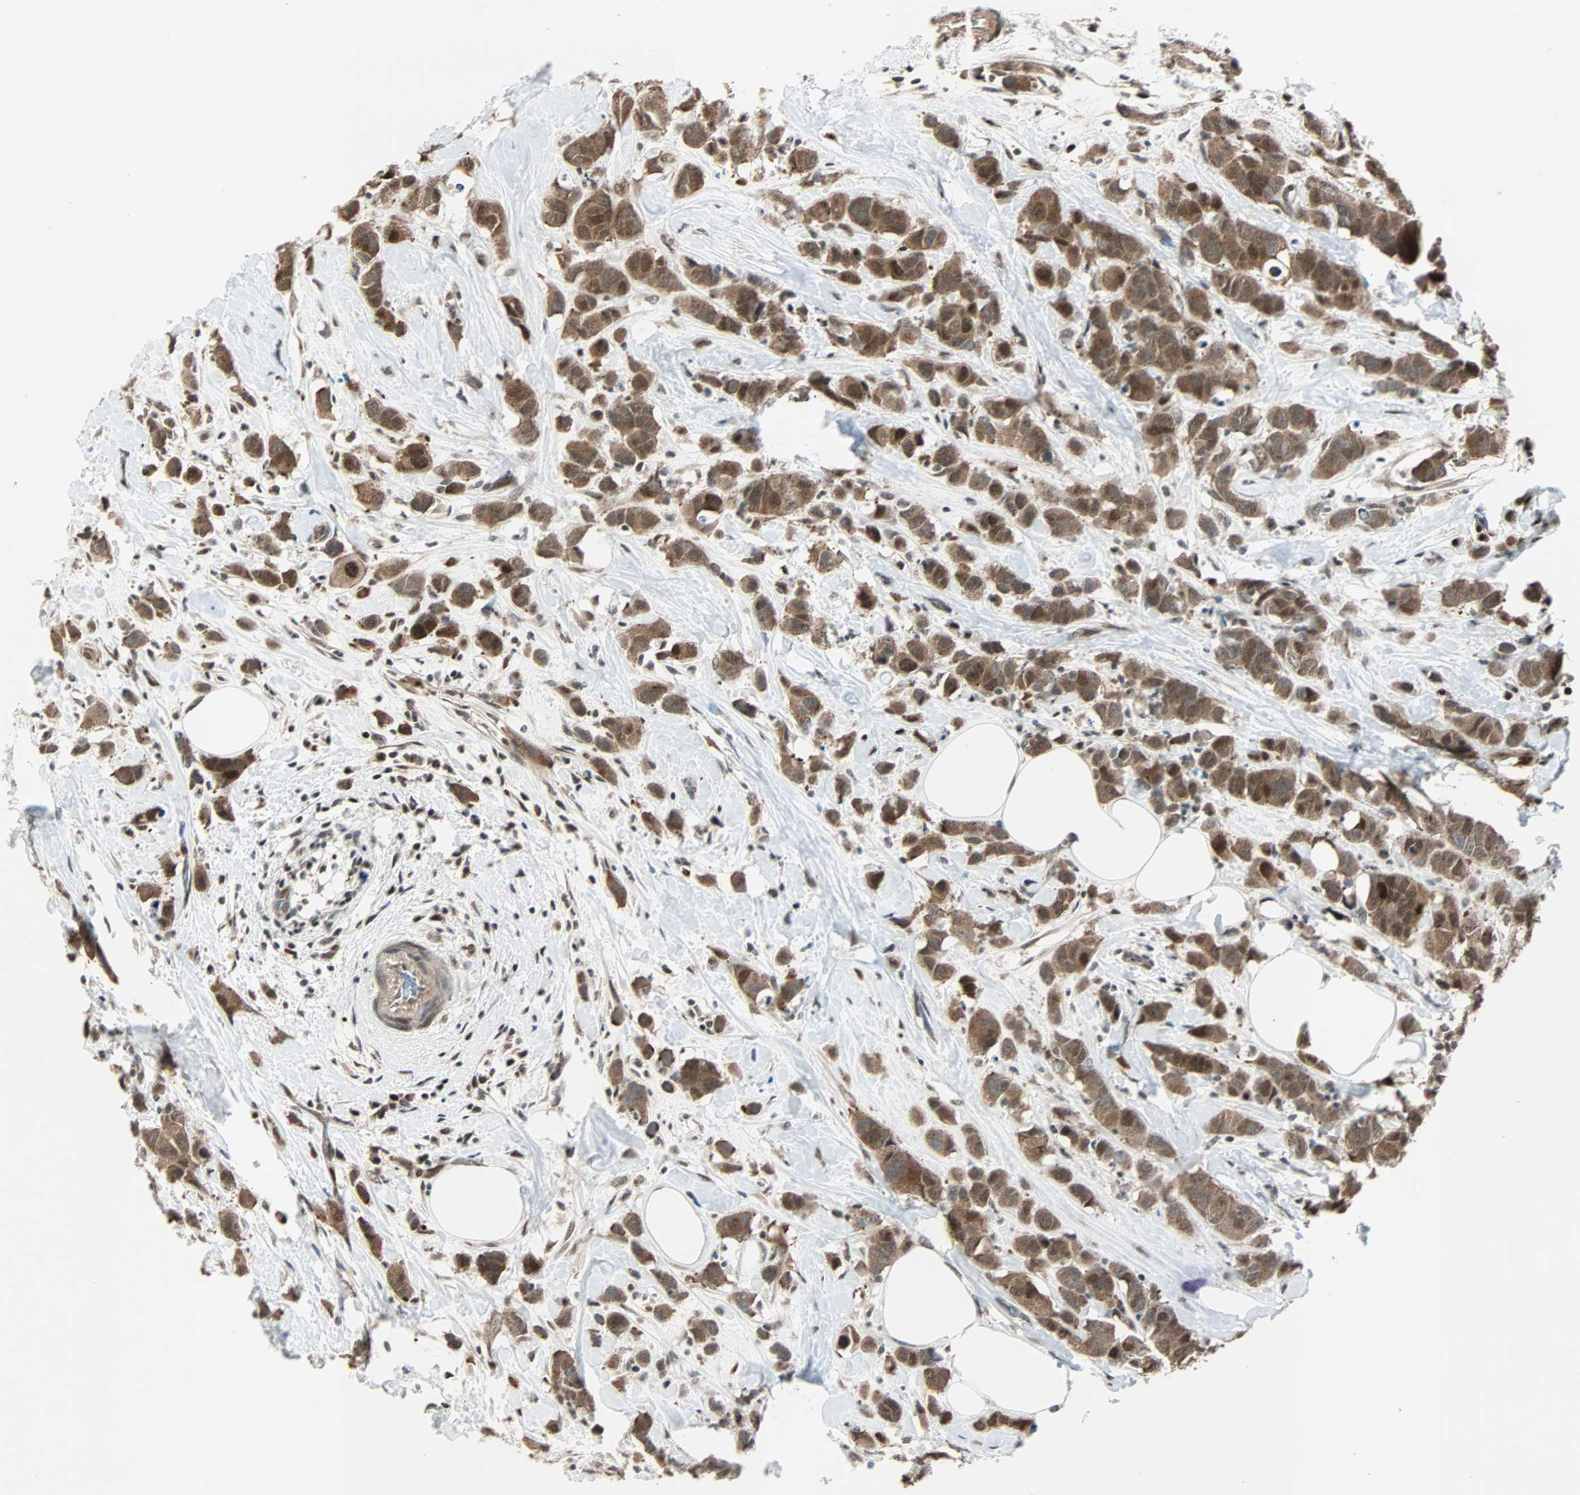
{"staining": {"intensity": "strong", "quantity": ">75%", "location": "cytoplasmic/membranous,nuclear"}, "tissue": "breast cancer", "cell_type": "Tumor cells", "image_type": "cancer", "snomed": [{"axis": "morphology", "description": "Normal tissue, NOS"}, {"axis": "morphology", "description": "Duct carcinoma"}, {"axis": "topography", "description": "Breast"}], "caption": "Human breast cancer stained for a protein (brown) shows strong cytoplasmic/membranous and nuclear positive expression in approximately >75% of tumor cells.", "gene": "CBX4", "patient": {"sex": "female", "age": 50}}